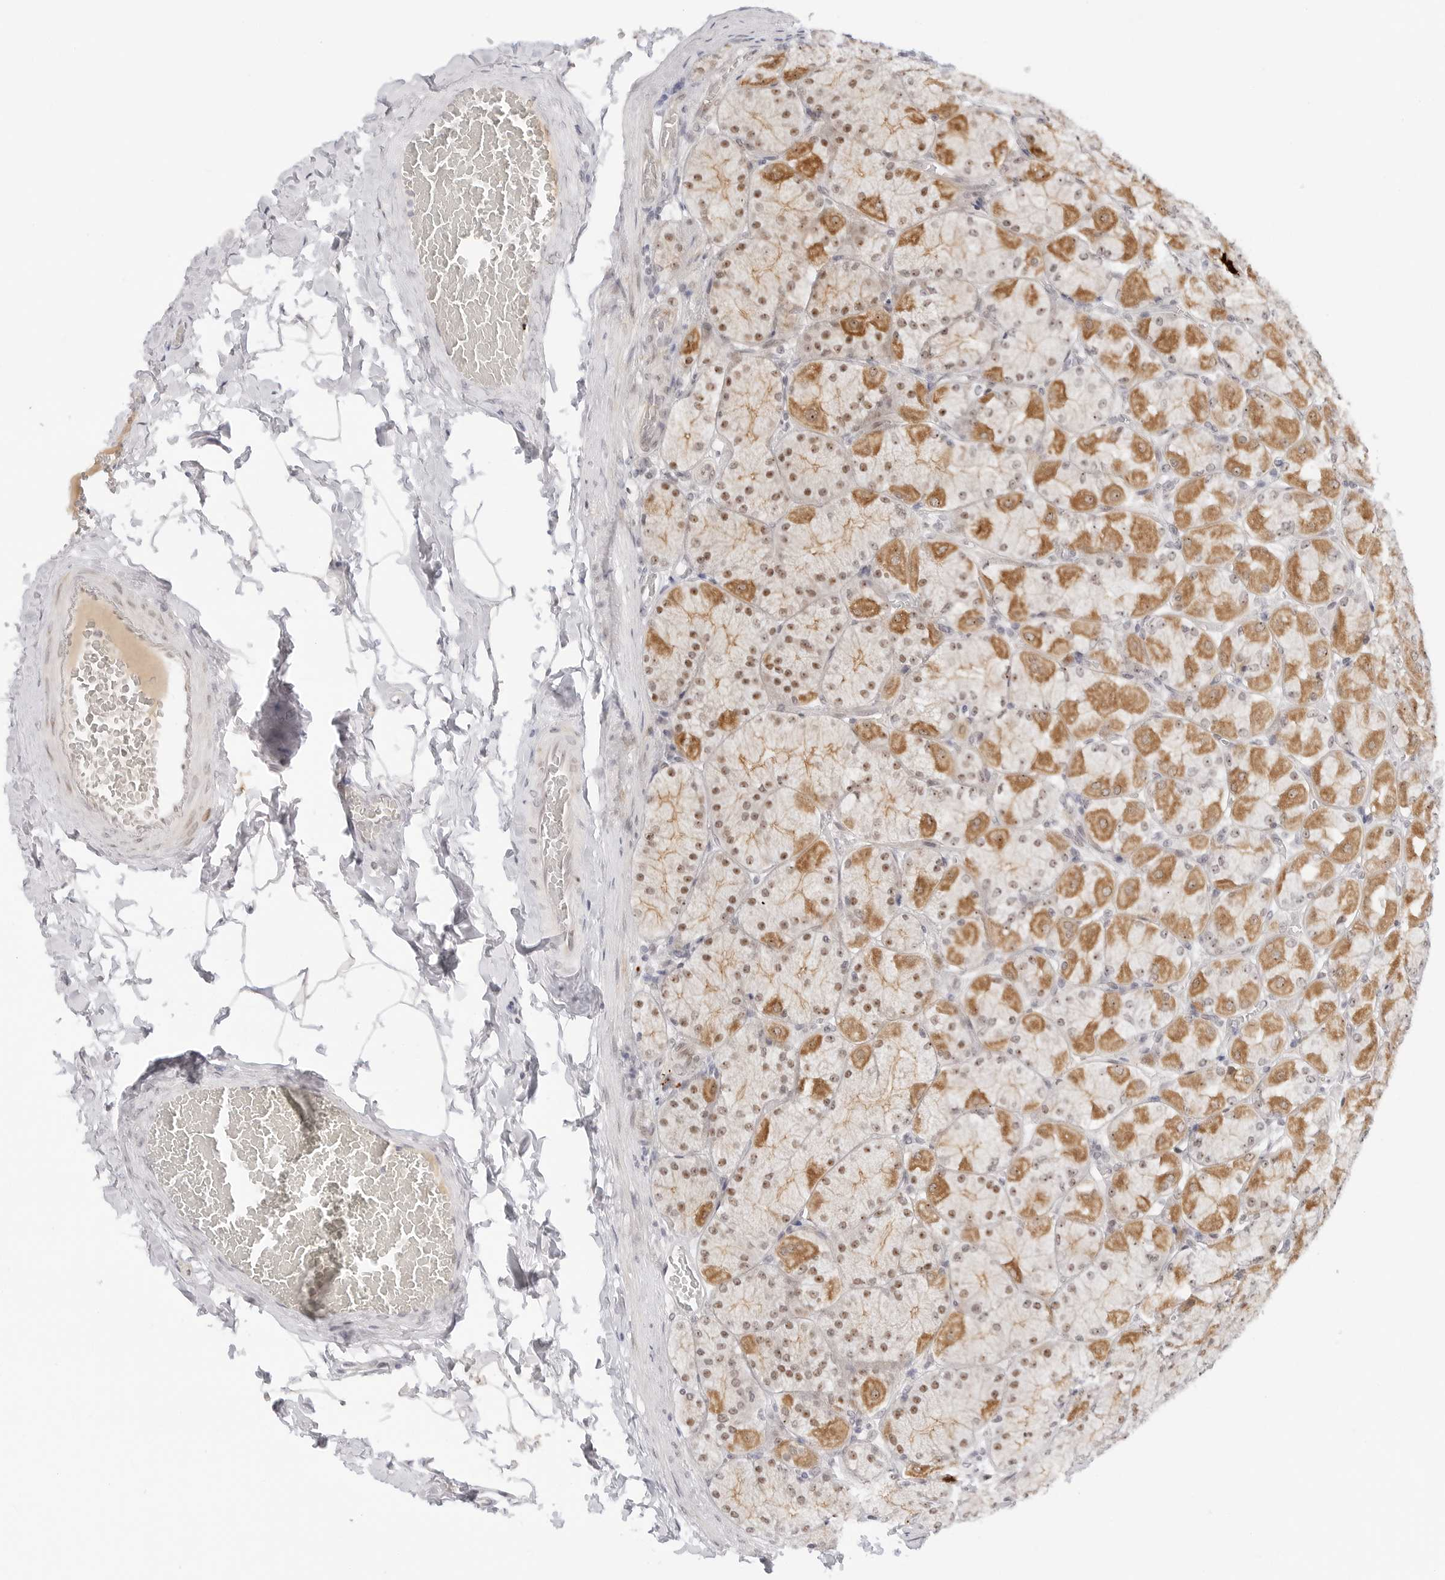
{"staining": {"intensity": "moderate", "quantity": "25%-75%", "location": "cytoplasmic/membranous,nuclear"}, "tissue": "stomach", "cell_type": "Glandular cells", "image_type": "normal", "snomed": [{"axis": "morphology", "description": "Normal tissue, NOS"}, {"axis": "topography", "description": "Stomach, upper"}], "caption": "DAB (3,3'-diaminobenzidine) immunohistochemical staining of unremarkable human stomach reveals moderate cytoplasmic/membranous,nuclear protein staining in about 25%-75% of glandular cells. (Stains: DAB in brown, nuclei in blue, Microscopy: brightfield microscopy at high magnification).", "gene": "HIPK3", "patient": {"sex": "female", "age": 56}}